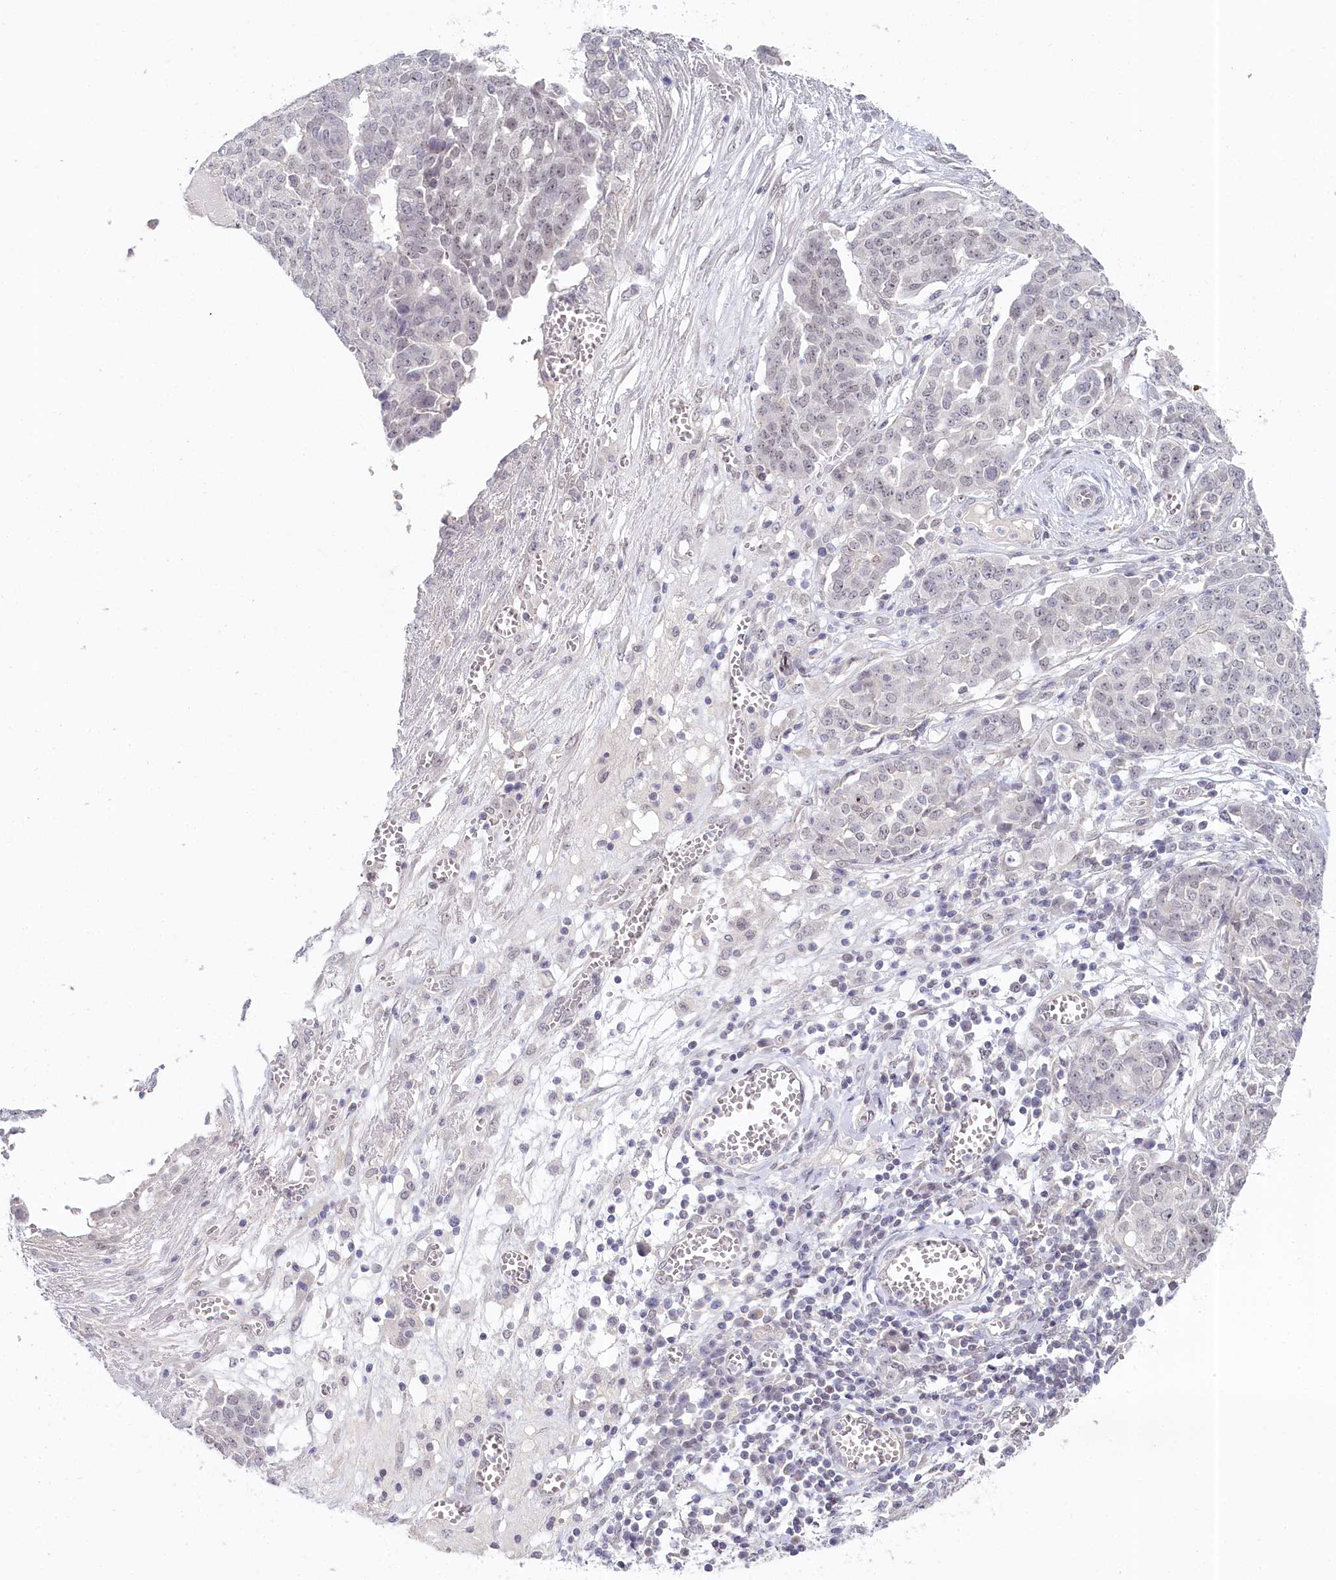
{"staining": {"intensity": "negative", "quantity": "none", "location": "none"}, "tissue": "ovarian cancer", "cell_type": "Tumor cells", "image_type": "cancer", "snomed": [{"axis": "morphology", "description": "Cystadenocarcinoma, serous, NOS"}, {"axis": "topography", "description": "Soft tissue"}, {"axis": "topography", "description": "Ovary"}], "caption": "Immunohistochemistry of human ovarian serous cystadenocarcinoma reveals no staining in tumor cells. Nuclei are stained in blue.", "gene": "AMTN", "patient": {"sex": "female", "age": 57}}